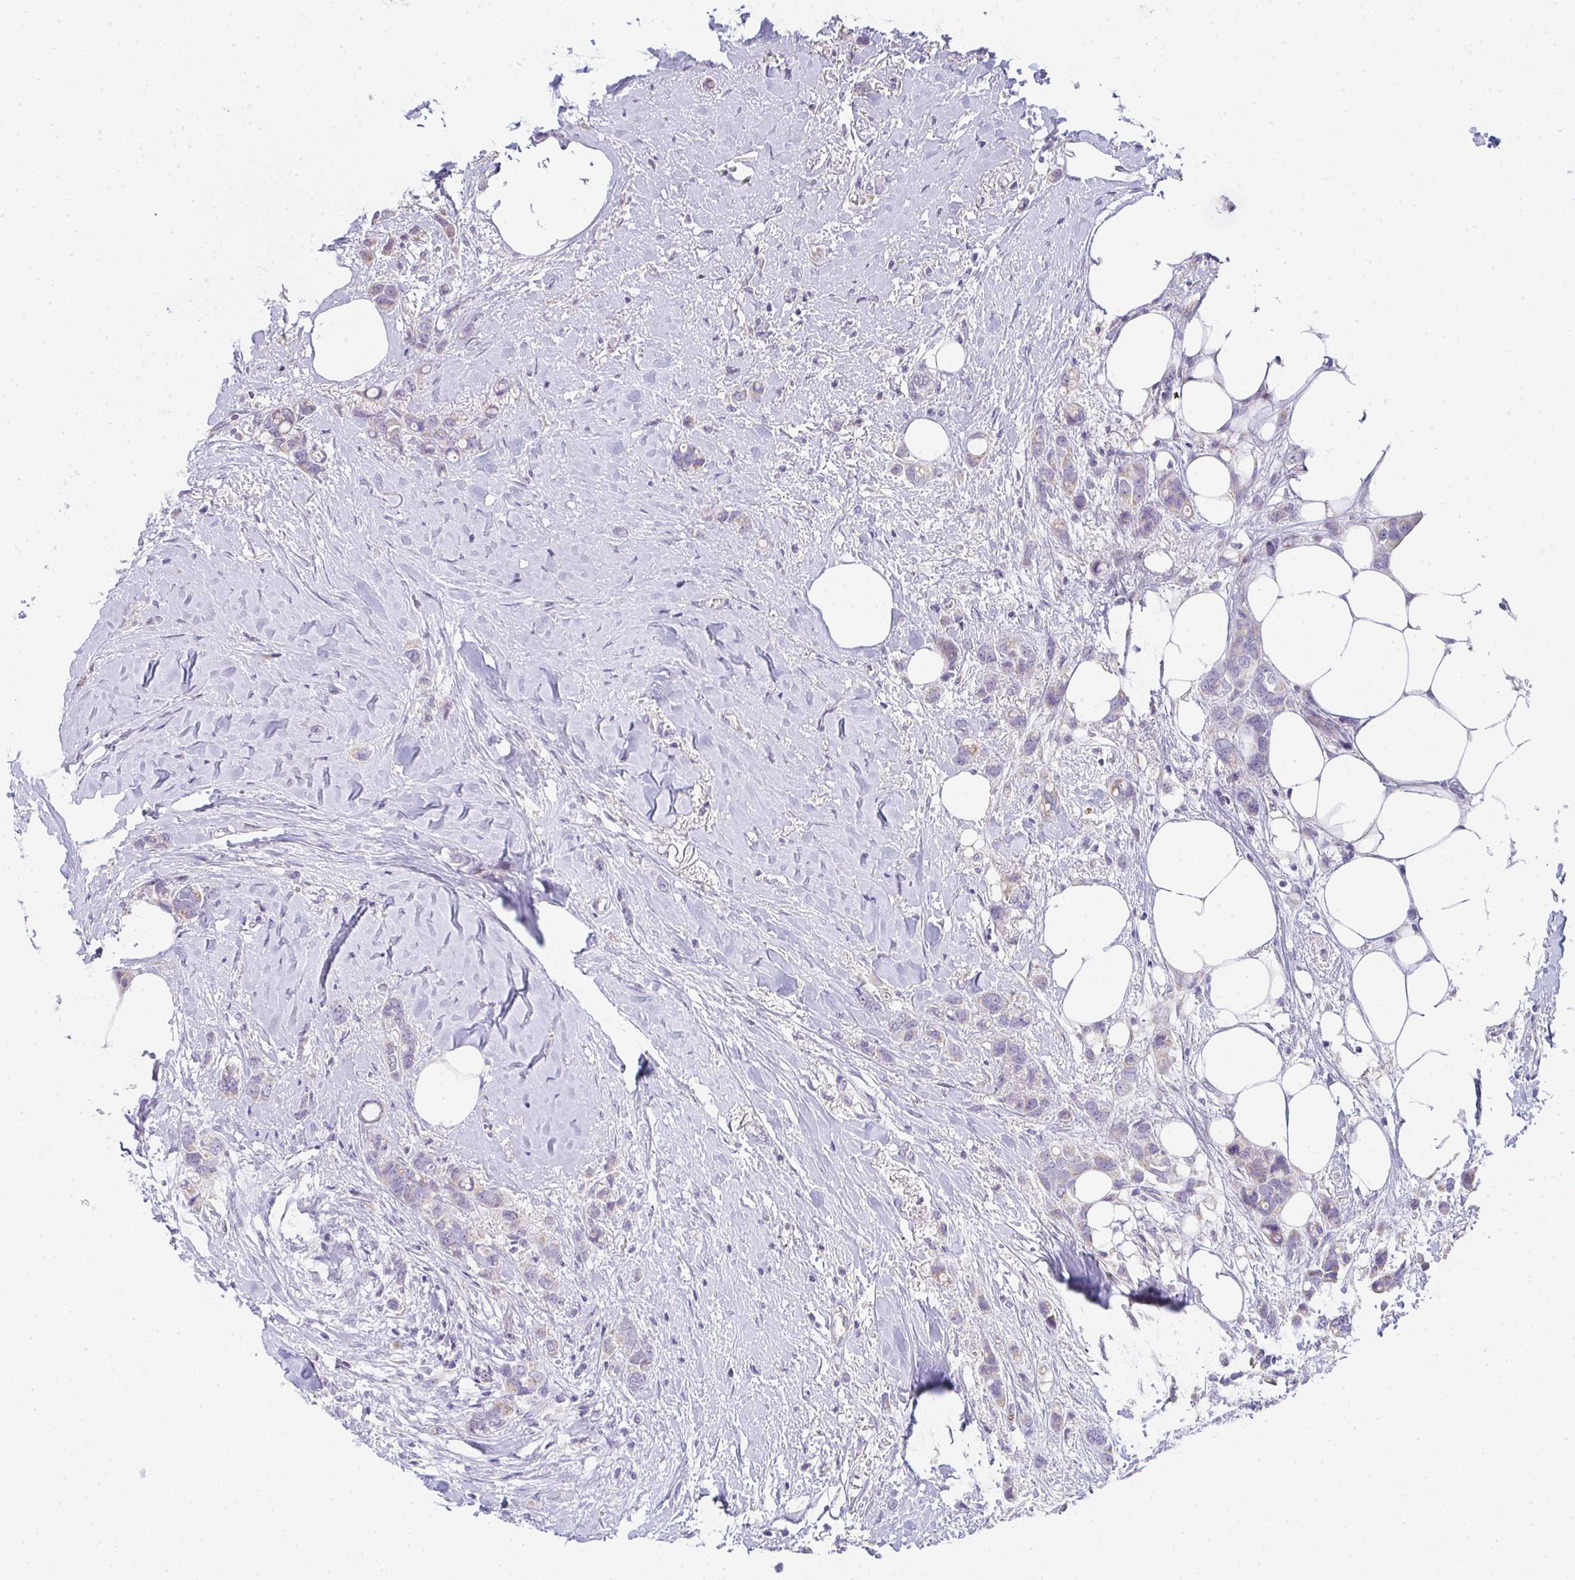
{"staining": {"intensity": "weak", "quantity": ">75%", "location": "cytoplasmic/membranous"}, "tissue": "breast cancer", "cell_type": "Tumor cells", "image_type": "cancer", "snomed": [{"axis": "morphology", "description": "Lobular carcinoma"}, {"axis": "topography", "description": "Breast"}], "caption": "Immunohistochemical staining of human breast cancer (lobular carcinoma) shows low levels of weak cytoplasmic/membranous expression in about >75% of tumor cells. The staining was performed using DAB (3,3'-diaminobenzidine) to visualize the protein expression in brown, while the nuclei were stained in blue with hematoxylin (Magnification: 20x).", "gene": "CACNA1S", "patient": {"sex": "female", "age": 91}}